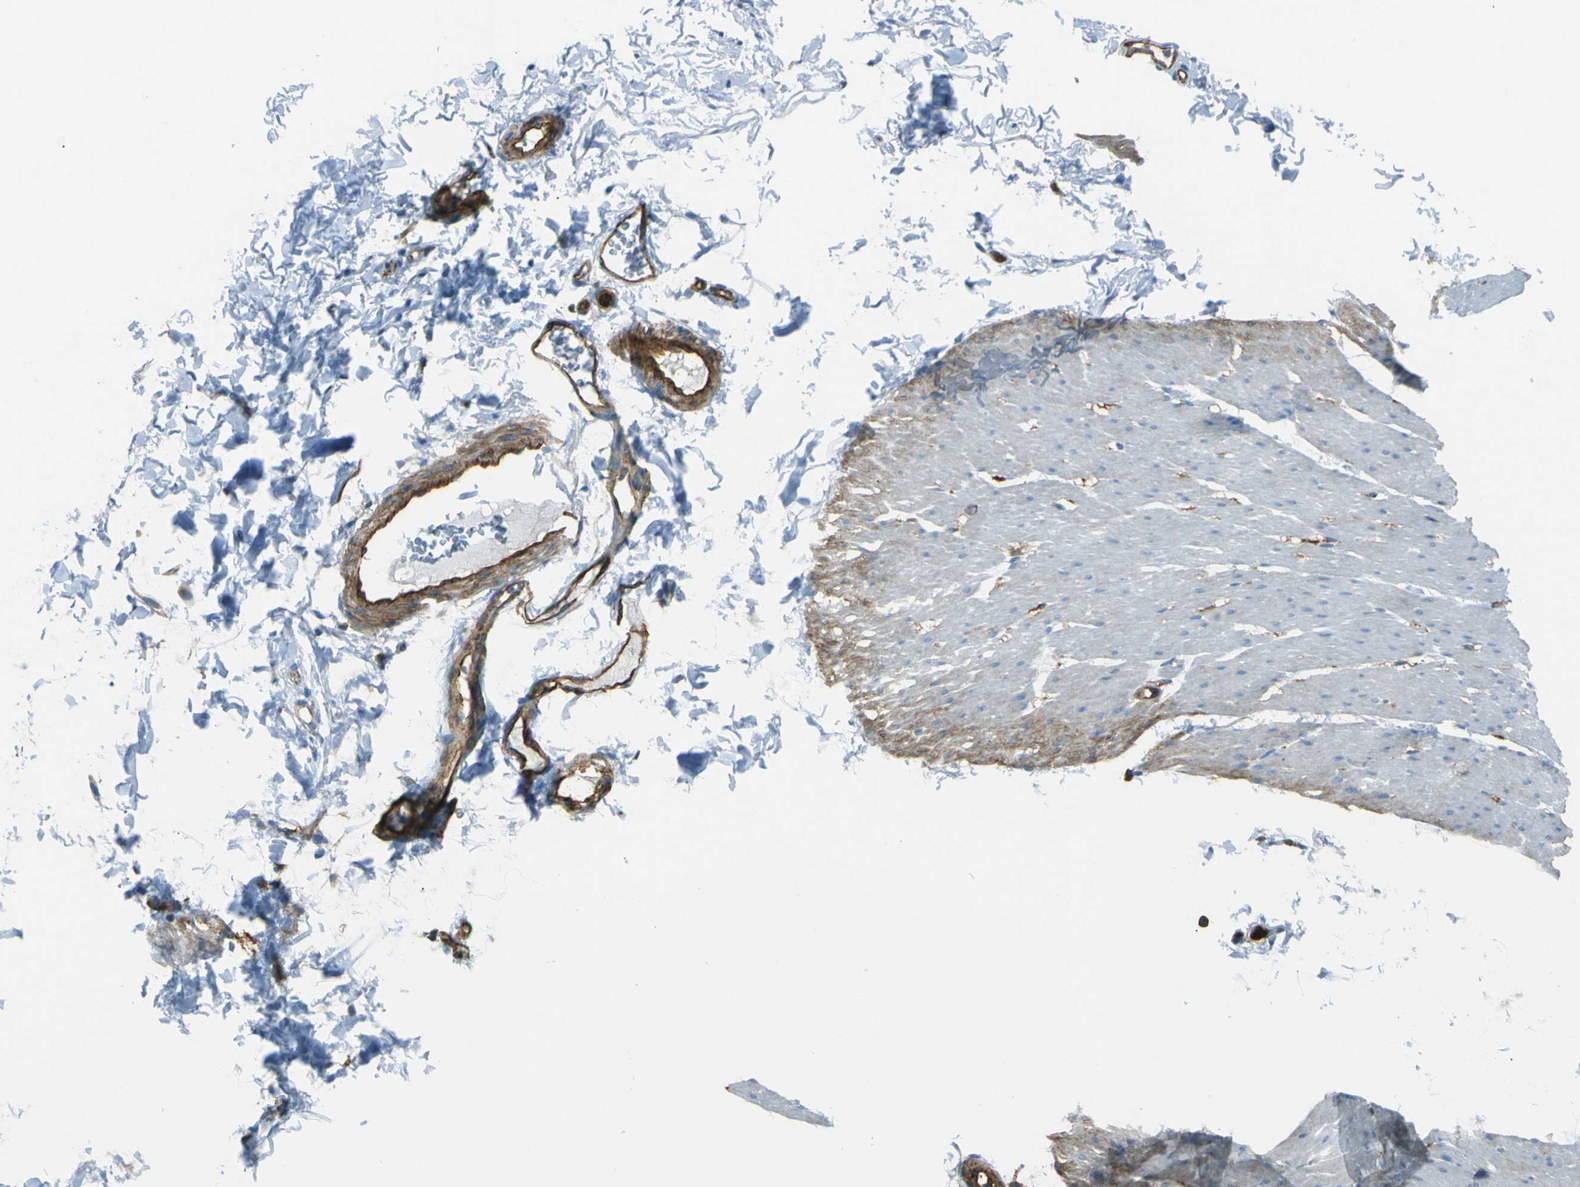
{"staining": {"intensity": "moderate", "quantity": "<25%", "location": "cytoplasmic/membranous"}, "tissue": "smooth muscle", "cell_type": "Smooth muscle cells", "image_type": "normal", "snomed": [{"axis": "morphology", "description": "Normal tissue, NOS"}, {"axis": "topography", "description": "Smooth muscle"}, {"axis": "topography", "description": "Colon"}], "caption": "Immunohistochemical staining of normal human smooth muscle shows low levels of moderate cytoplasmic/membranous staining in approximately <25% of smooth muscle cells. (DAB (3,3'-diaminobenzidine) = brown stain, brightfield microscopy at high magnification).", "gene": "ENTPD1", "patient": {"sex": "male", "age": 67}}